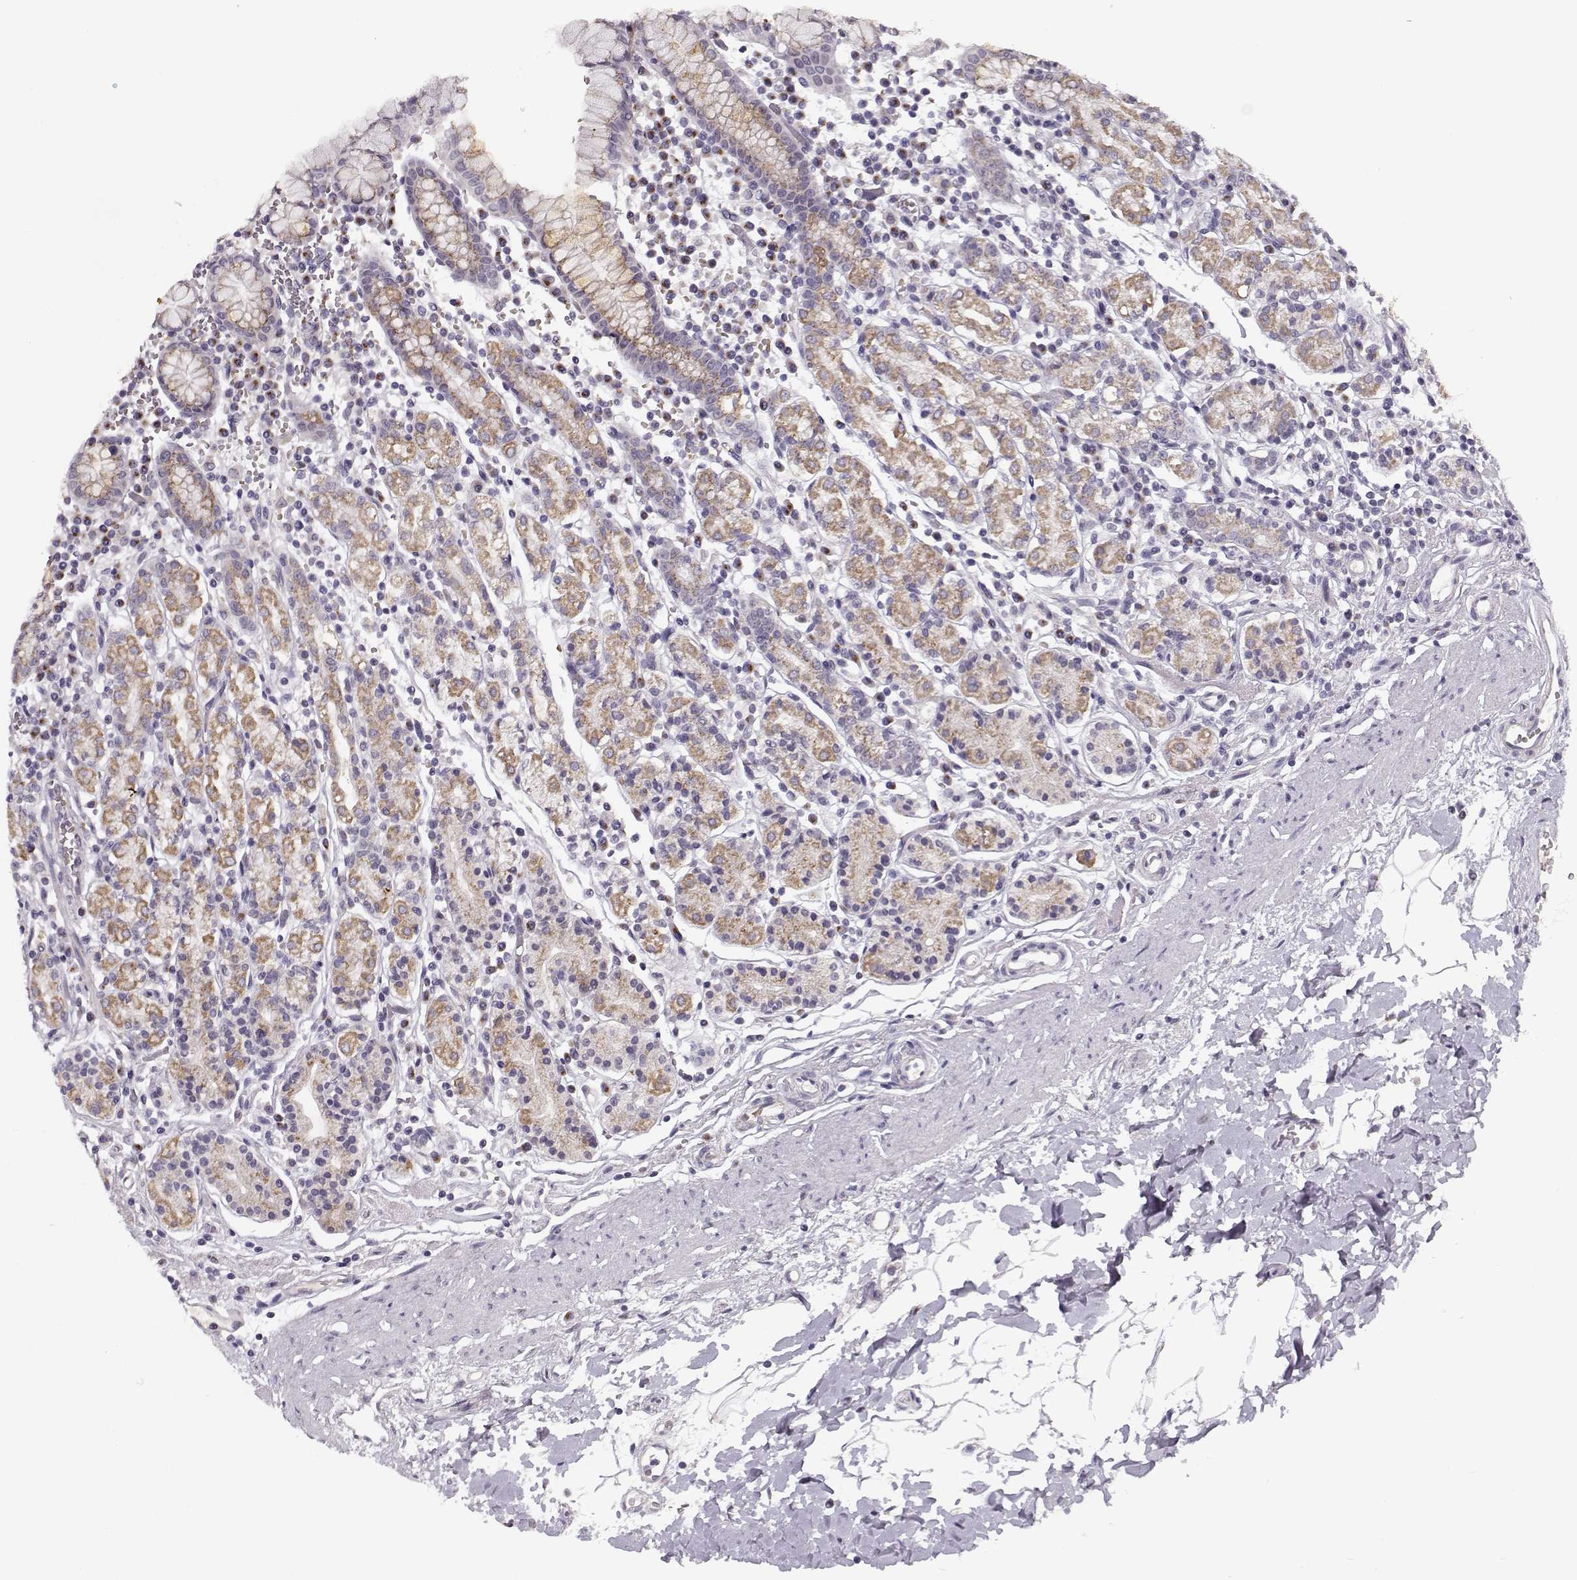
{"staining": {"intensity": "moderate", "quantity": "25%-75%", "location": "cytoplasmic/membranous"}, "tissue": "stomach", "cell_type": "Glandular cells", "image_type": "normal", "snomed": [{"axis": "morphology", "description": "Normal tissue, NOS"}, {"axis": "topography", "description": "Stomach, upper"}, {"axis": "topography", "description": "Stomach"}], "caption": "This histopathology image displays immunohistochemistry (IHC) staining of unremarkable human stomach, with medium moderate cytoplasmic/membranous expression in approximately 25%-75% of glandular cells.", "gene": "SLC4A5", "patient": {"sex": "male", "age": 62}}